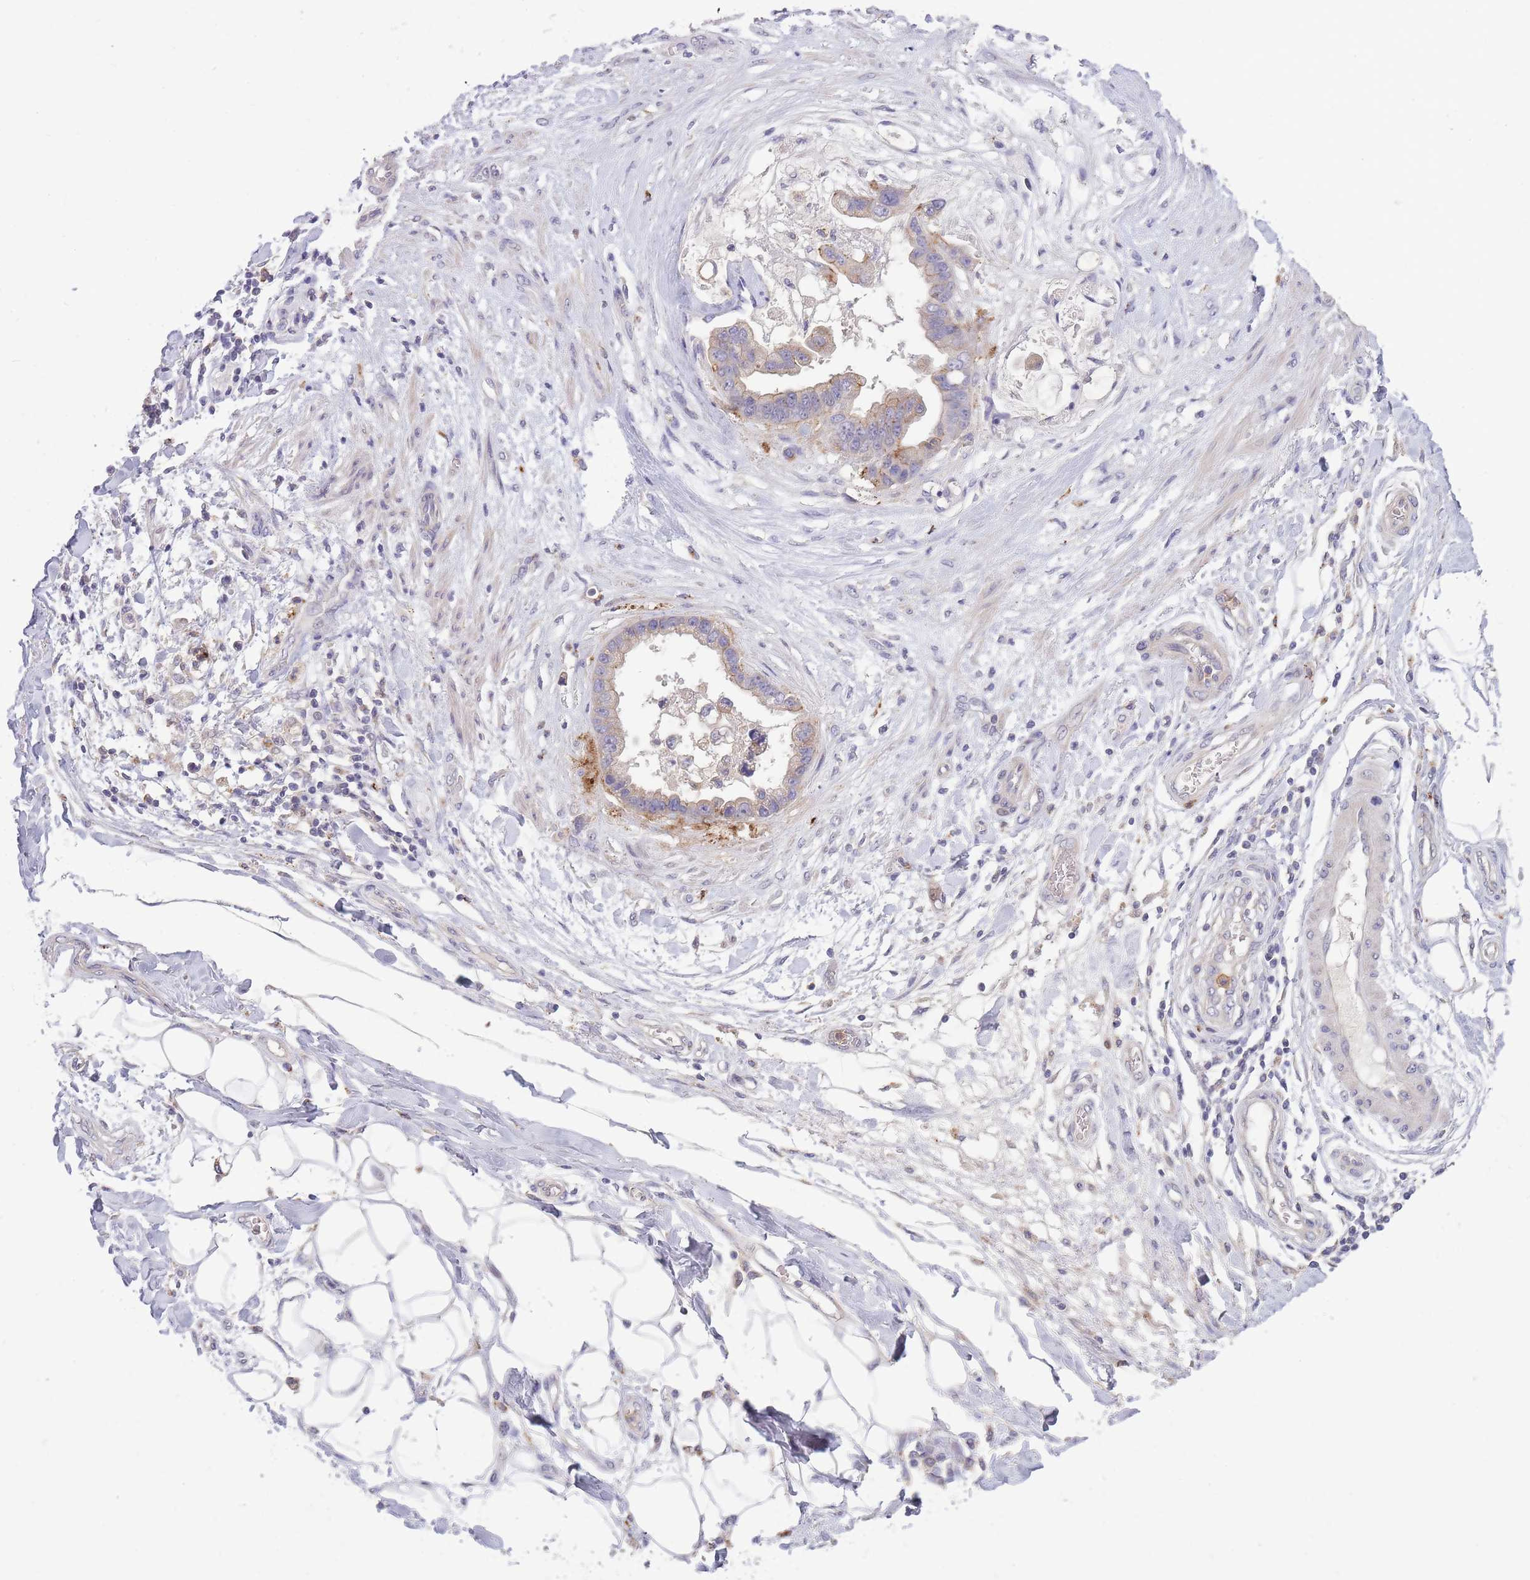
{"staining": {"intensity": "weak", "quantity": "<25%", "location": "cytoplasmic/membranous"}, "tissue": "stomach cancer", "cell_type": "Tumor cells", "image_type": "cancer", "snomed": [{"axis": "morphology", "description": "Adenocarcinoma, NOS"}, {"axis": "topography", "description": "Stomach"}], "caption": "High magnification brightfield microscopy of adenocarcinoma (stomach) stained with DAB (brown) and counterstained with hematoxylin (blue): tumor cells show no significant expression.", "gene": "TRIM61", "patient": {"sex": "male", "age": 62}}